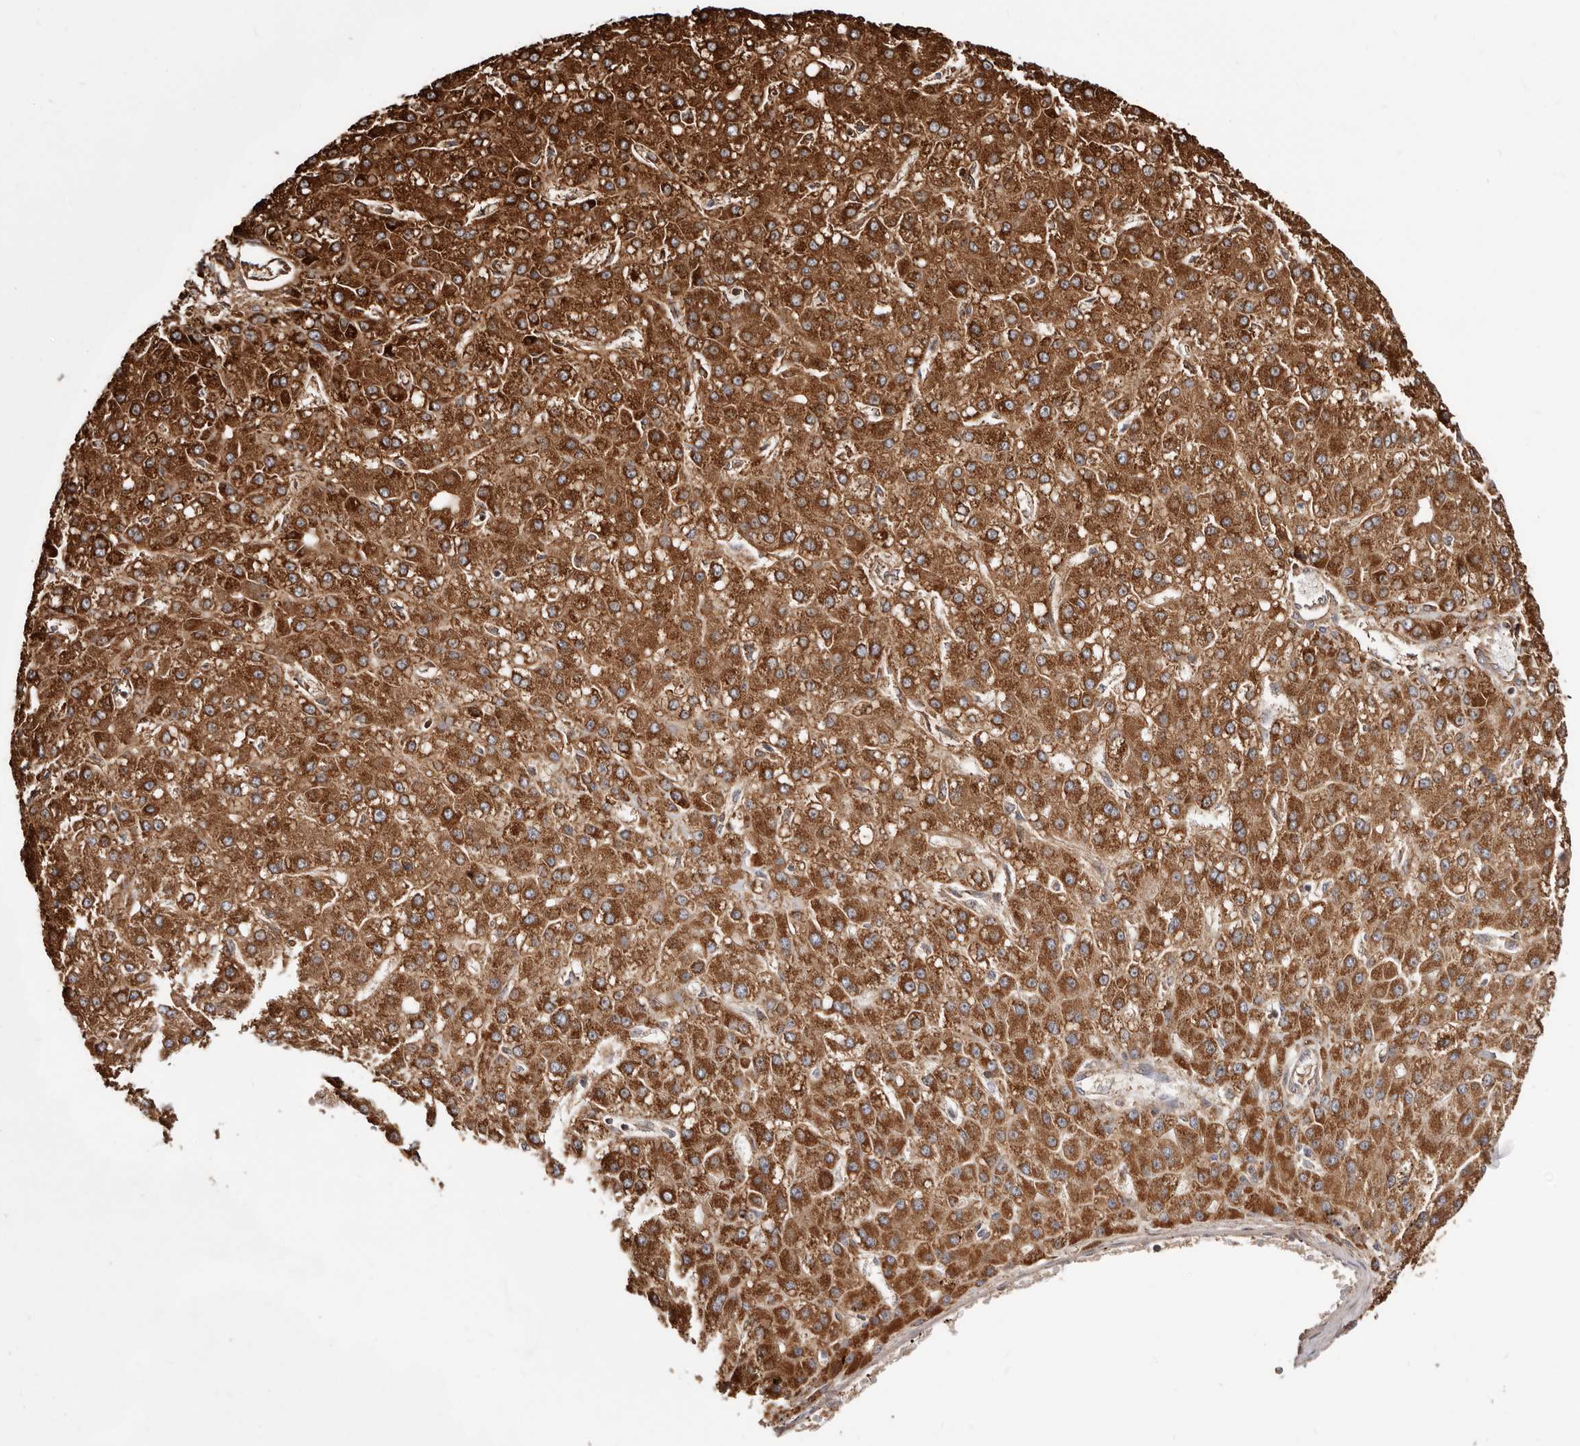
{"staining": {"intensity": "strong", "quantity": ">75%", "location": "cytoplasmic/membranous"}, "tissue": "liver cancer", "cell_type": "Tumor cells", "image_type": "cancer", "snomed": [{"axis": "morphology", "description": "Carcinoma, Hepatocellular, NOS"}, {"axis": "topography", "description": "Liver"}], "caption": "Liver cancer tissue displays strong cytoplasmic/membranous positivity in about >75% of tumor cells, visualized by immunohistochemistry.", "gene": "PRKACB", "patient": {"sex": "male", "age": 67}}